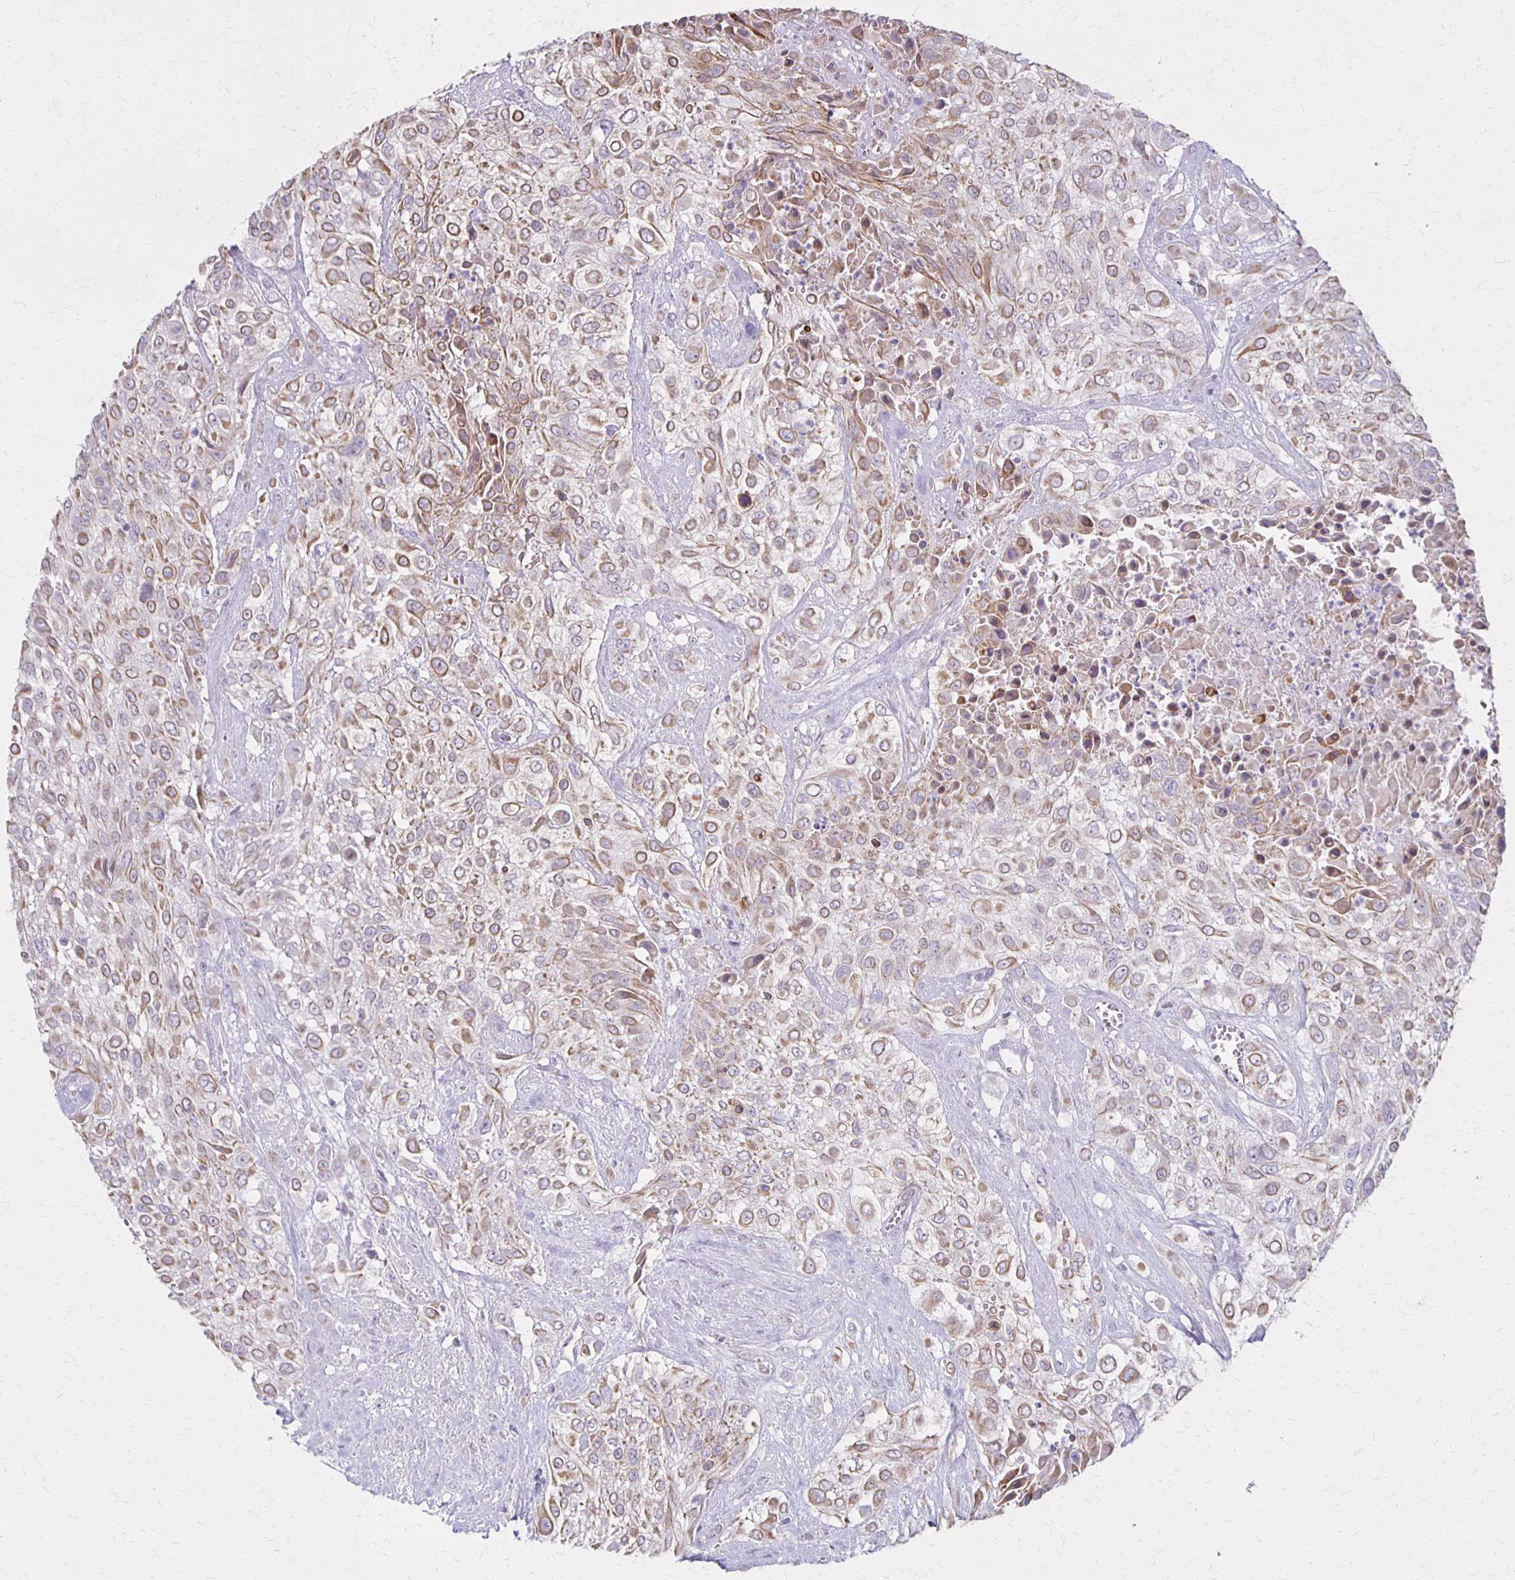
{"staining": {"intensity": "moderate", "quantity": "25%-75%", "location": "cytoplasmic/membranous"}, "tissue": "urothelial cancer", "cell_type": "Tumor cells", "image_type": "cancer", "snomed": [{"axis": "morphology", "description": "Urothelial carcinoma, High grade"}, {"axis": "topography", "description": "Urinary bladder"}], "caption": "Brown immunohistochemical staining in urothelial carcinoma (high-grade) demonstrates moderate cytoplasmic/membranous expression in approximately 25%-75% of tumor cells. Immunohistochemistry stains the protein in brown and the nuclei are stained blue.", "gene": "SLC35E2B", "patient": {"sex": "male", "age": 57}}